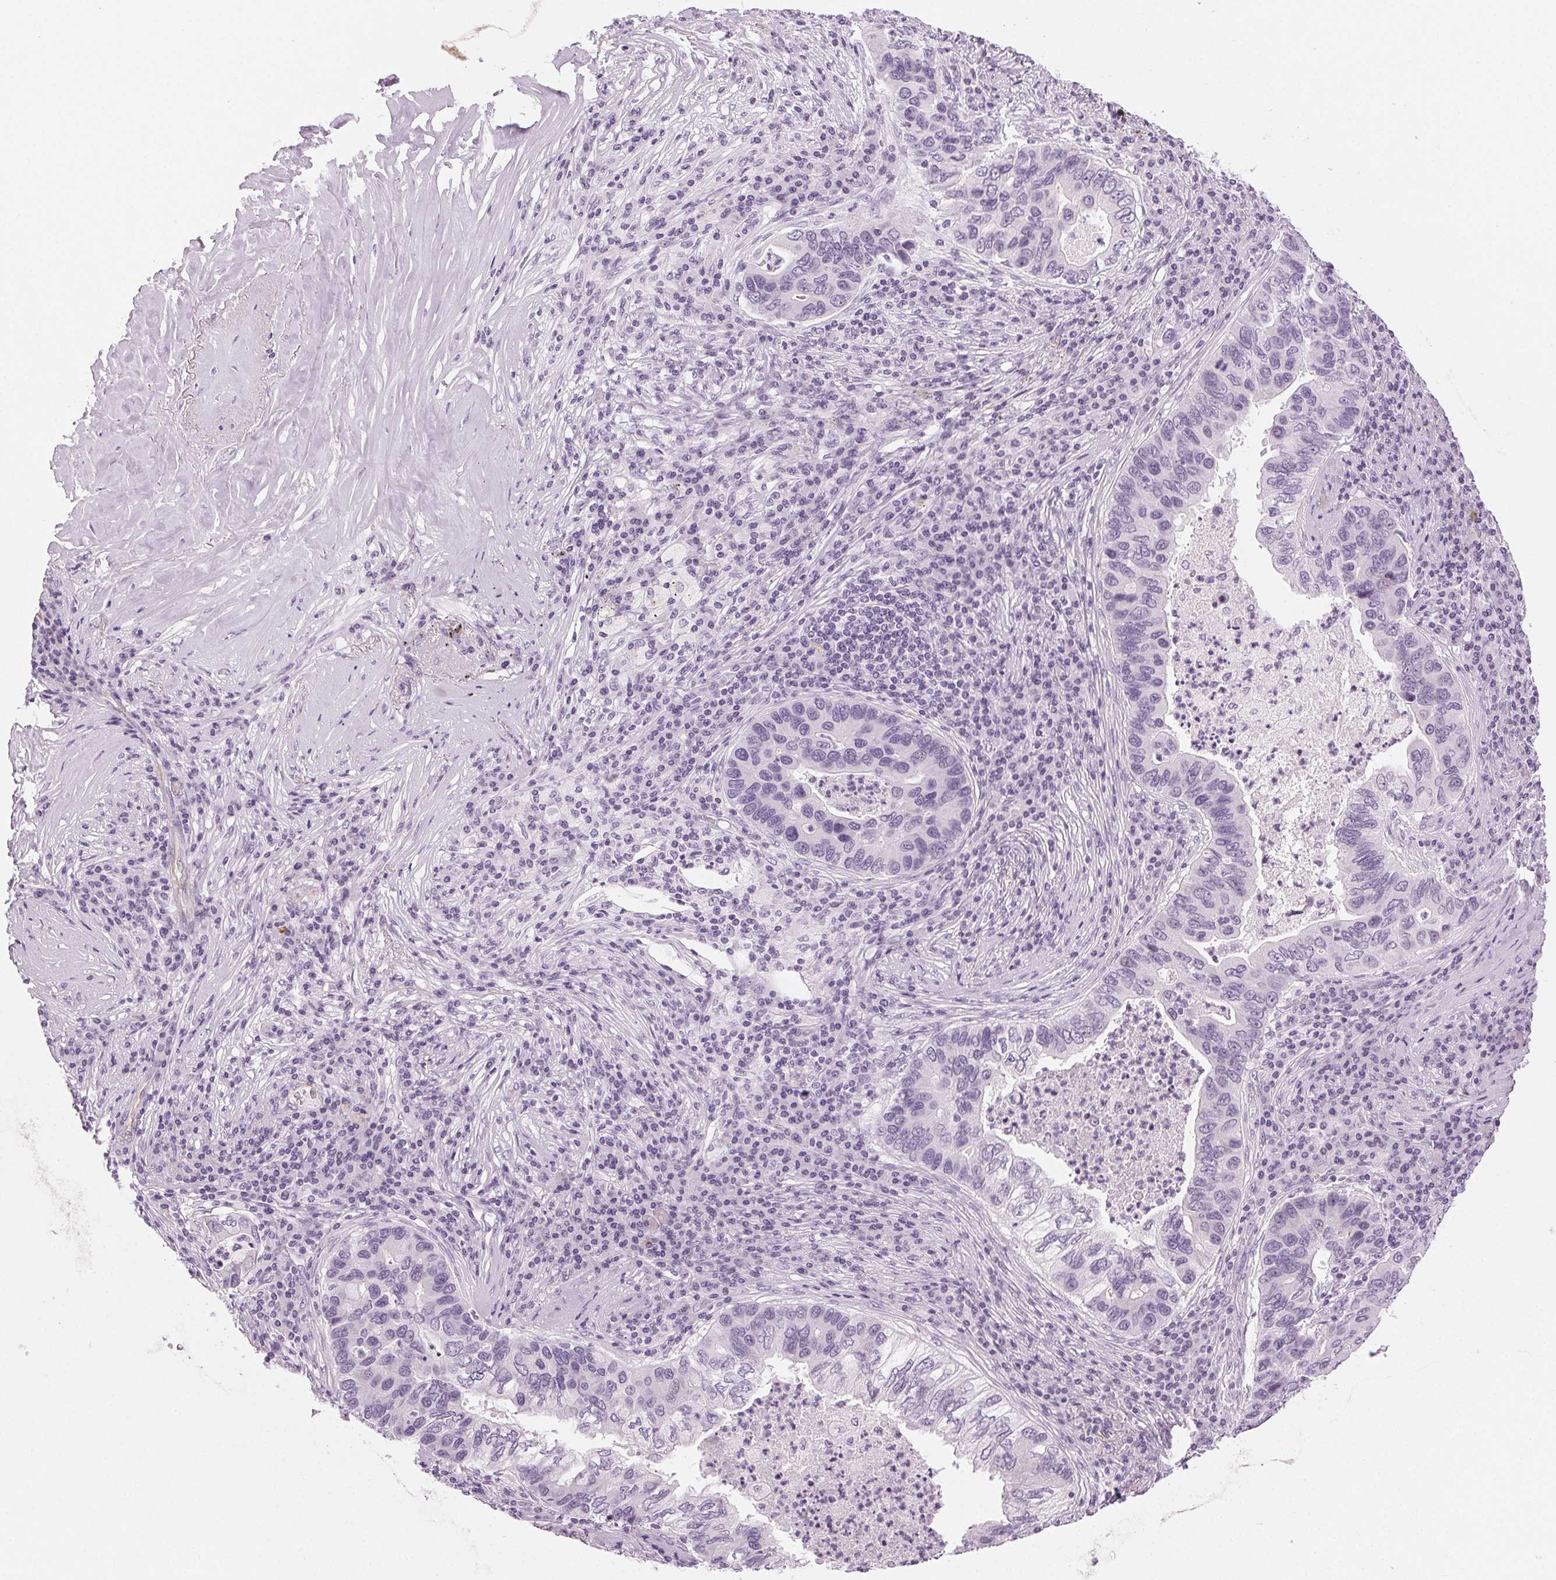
{"staining": {"intensity": "negative", "quantity": "none", "location": "none"}, "tissue": "lung cancer", "cell_type": "Tumor cells", "image_type": "cancer", "snomed": [{"axis": "morphology", "description": "Adenocarcinoma, NOS"}, {"axis": "morphology", "description": "Adenocarcinoma, metastatic, NOS"}, {"axis": "topography", "description": "Lymph node"}, {"axis": "topography", "description": "Lung"}], "caption": "Tumor cells are negative for brown protein staining in lung cancer (adenocarcinoma).", "gene": "AIF1L", "patient": {"sex": "female", "age": 54}}